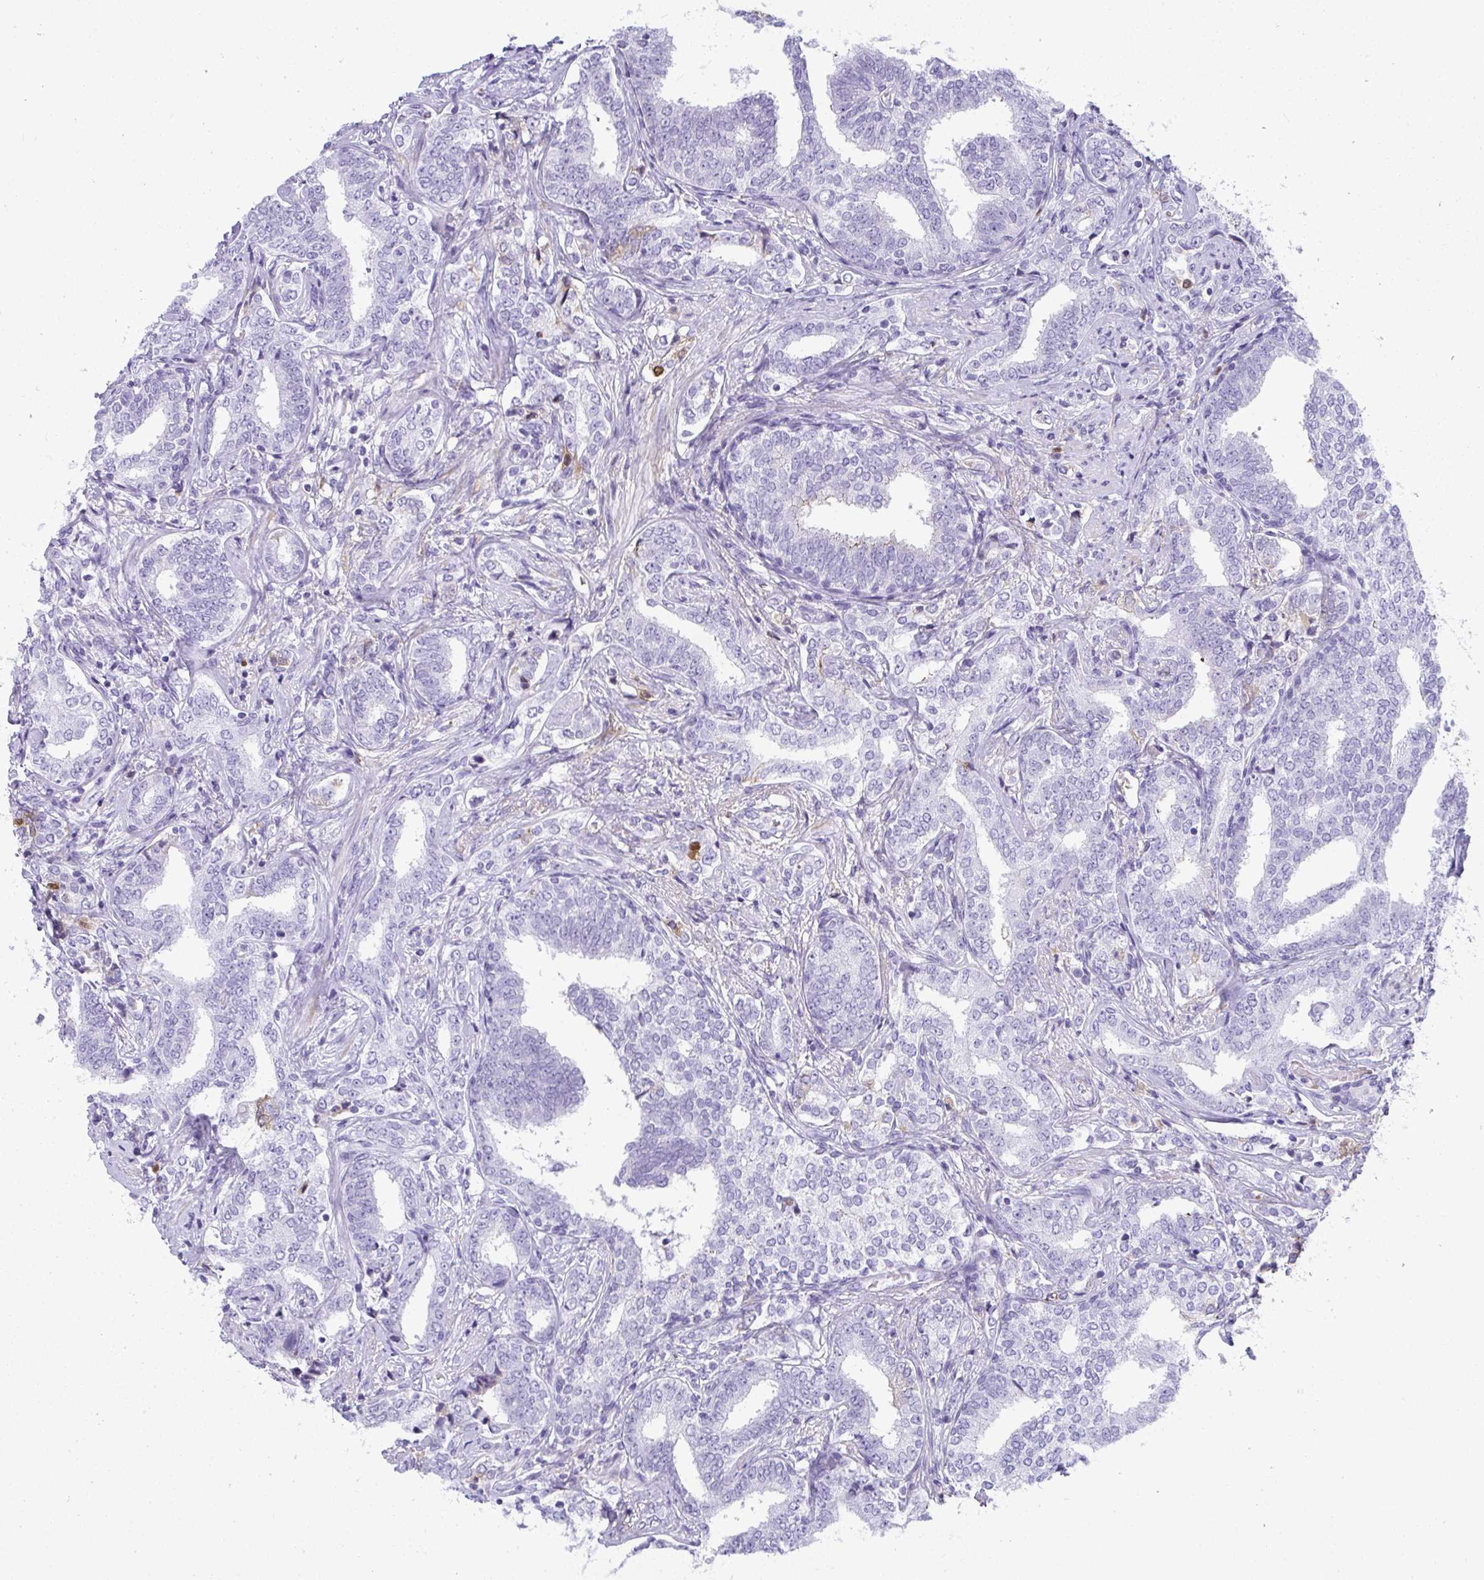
{"staining": {"intensity": "negative", "quantity": "none", "location": "none"}, "tissue": "prostate cancer", "cell_type": "Tumor cells", "image_type": "cancer", "snomed": [{"axis": "morphology", "description": "Adenocarcinoma, High grade"}, {"axis": "topography", "description": "Prostate"}], "caption": "An immunohistochemistry (IHC) histopathology image of prostate adenocarcinoma (high-grade) is shown. There is no staining in tumor cells of prostate adenocarcinoma (high-grade).", "gene": "ZSWIM3", "patient": {"sex": "male", "age": 72}}